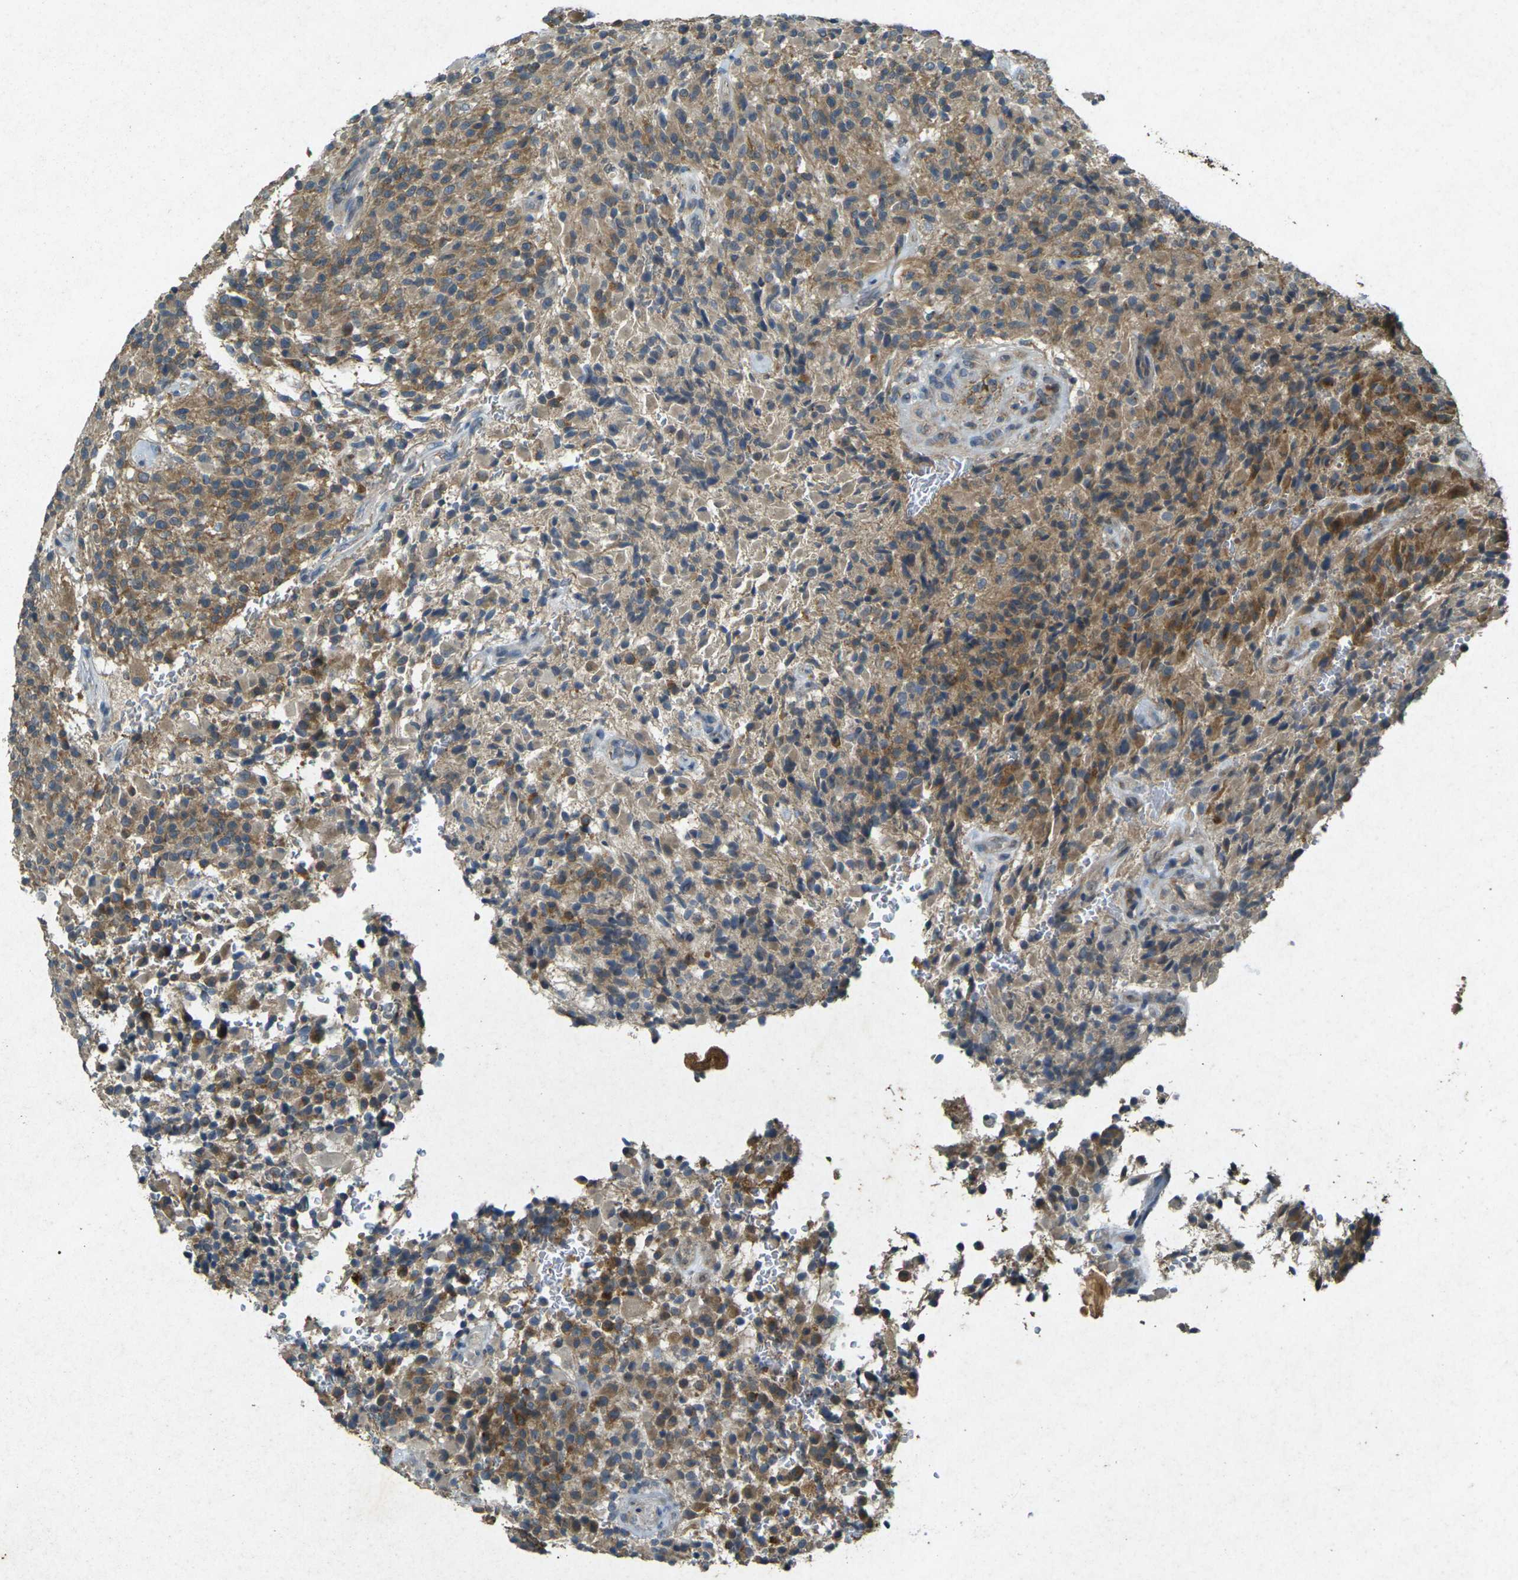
{"staining": {"intensity": "moderate", "quantity": ">75%", "location": "cytoplasmic/membranous"}, "tissue": "glioma", "cell_type": "Tumor cells", "image_type": "cancer", "snomed": [{"axis": "morphology", "description": "Glioma, malignant, High grade"}, {"axis": "topography", "description": "Brain"}], "caption": "Malignant glioma (high-grade) stained with a brown dye demonstrates moderate cytoplasmic/membranous positive expression in about >75% of tumor cells.", "gene": "RGMA", "patient": {"sex": "male", "age": 71}}